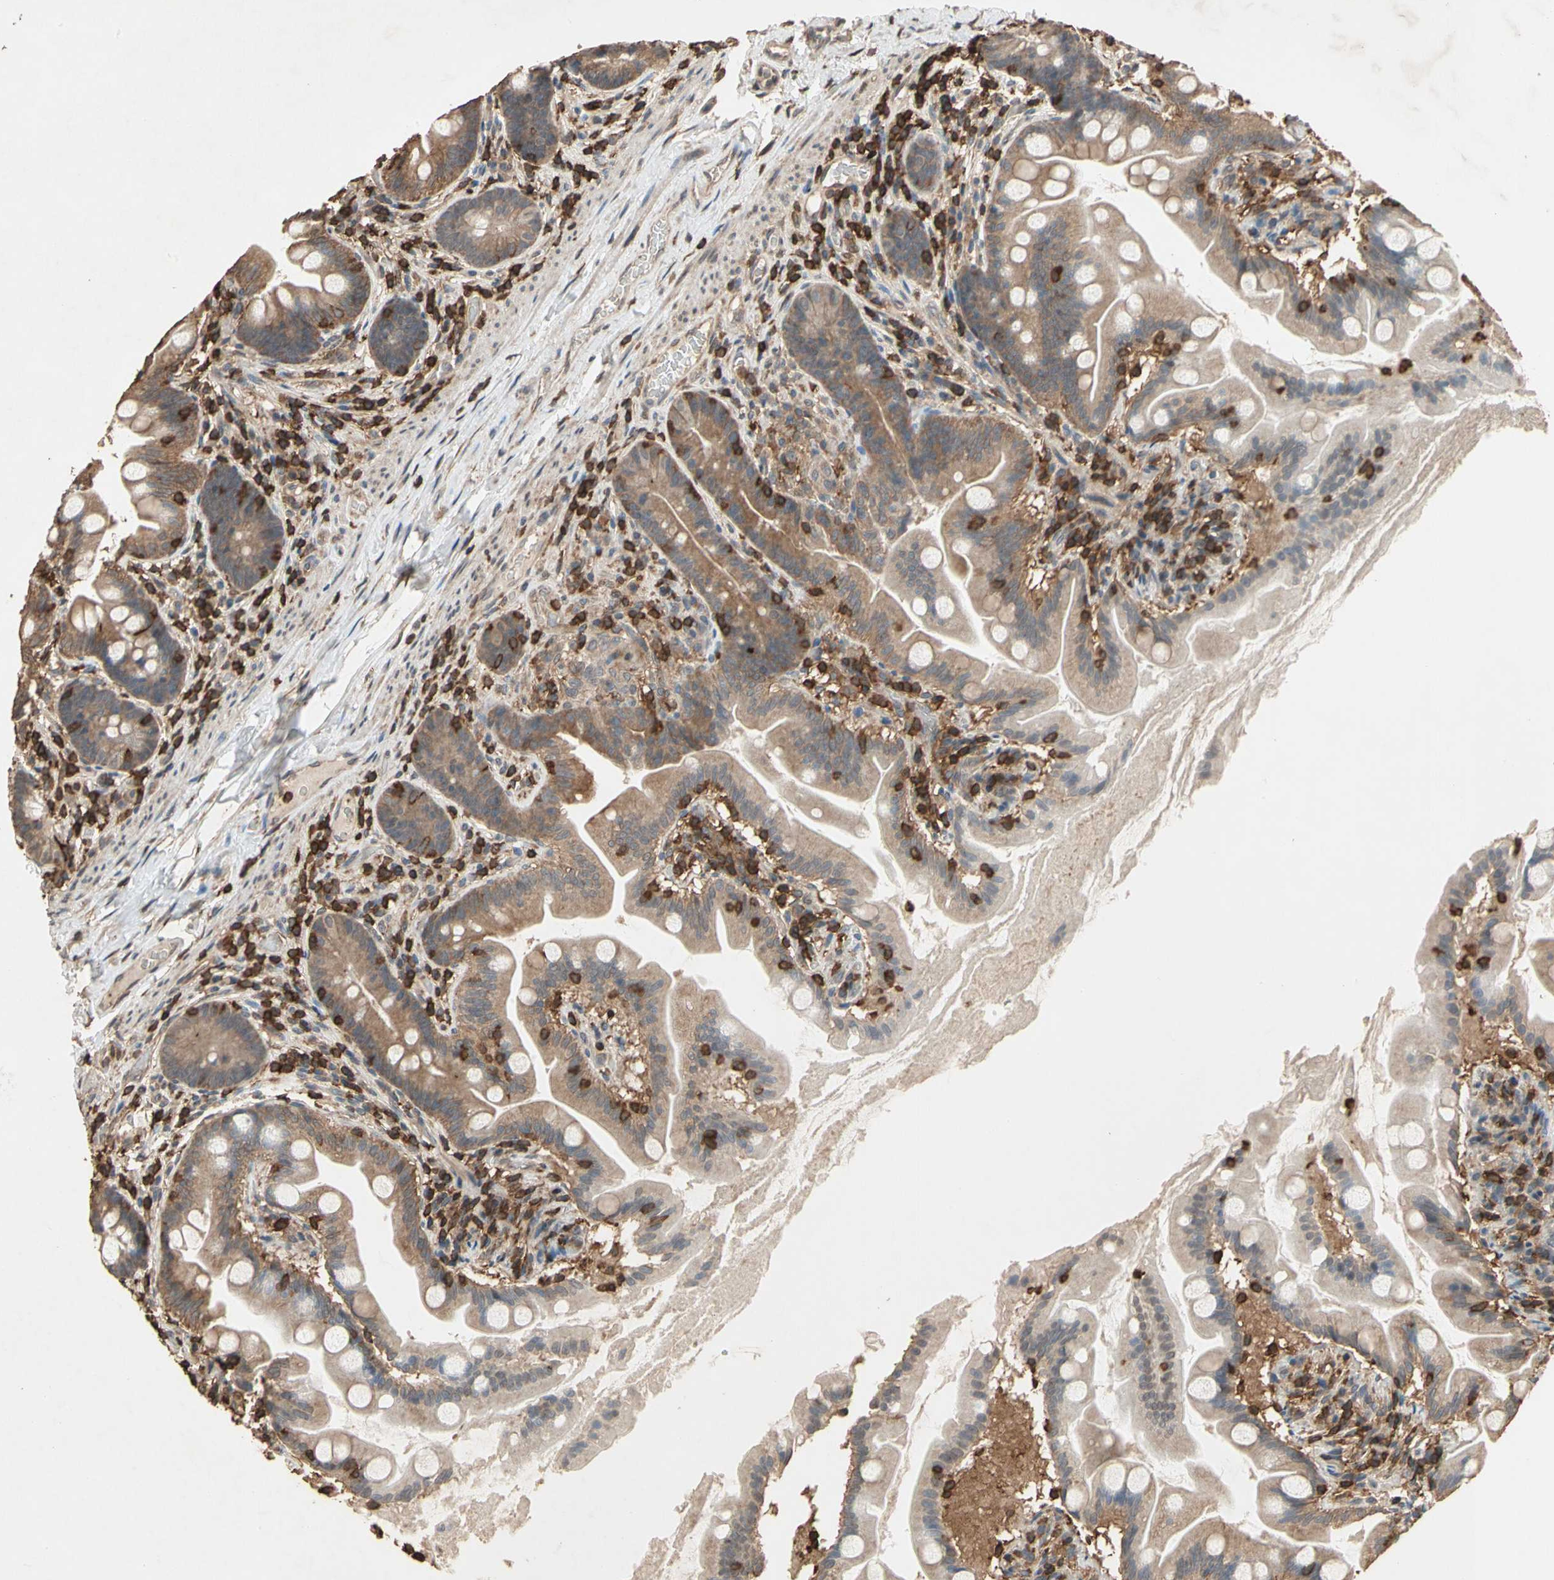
{"staining": {"intensity": "weak", "quantity": "25%-75%", "location": "cytoplasmic/membranous"}, "tissue": "small intestine", "cell_type": "Glandular cells", "image_type": "normal", "snomed": [{"axis": "morphology", "description": "Normal tissue, NOS"}, {"axis": "topography", "description": "Small intestine"}], "caption": "Immunohistochemistry staining of unremarkable small intestine, which reveals low levels of weak cytoplasmic/membranous expression in approximately 25%-75% of glandular cells indicating weak cytoplasmic/membranous protein expression. The staining was performed using DAB (3,3'-diaminobenzidine) (brown) for protein detection and nuclei were counterstained in hematoxylin (blue).", "gene": "MAP3K10", "patient": {"sex": "female", "age": 56}}